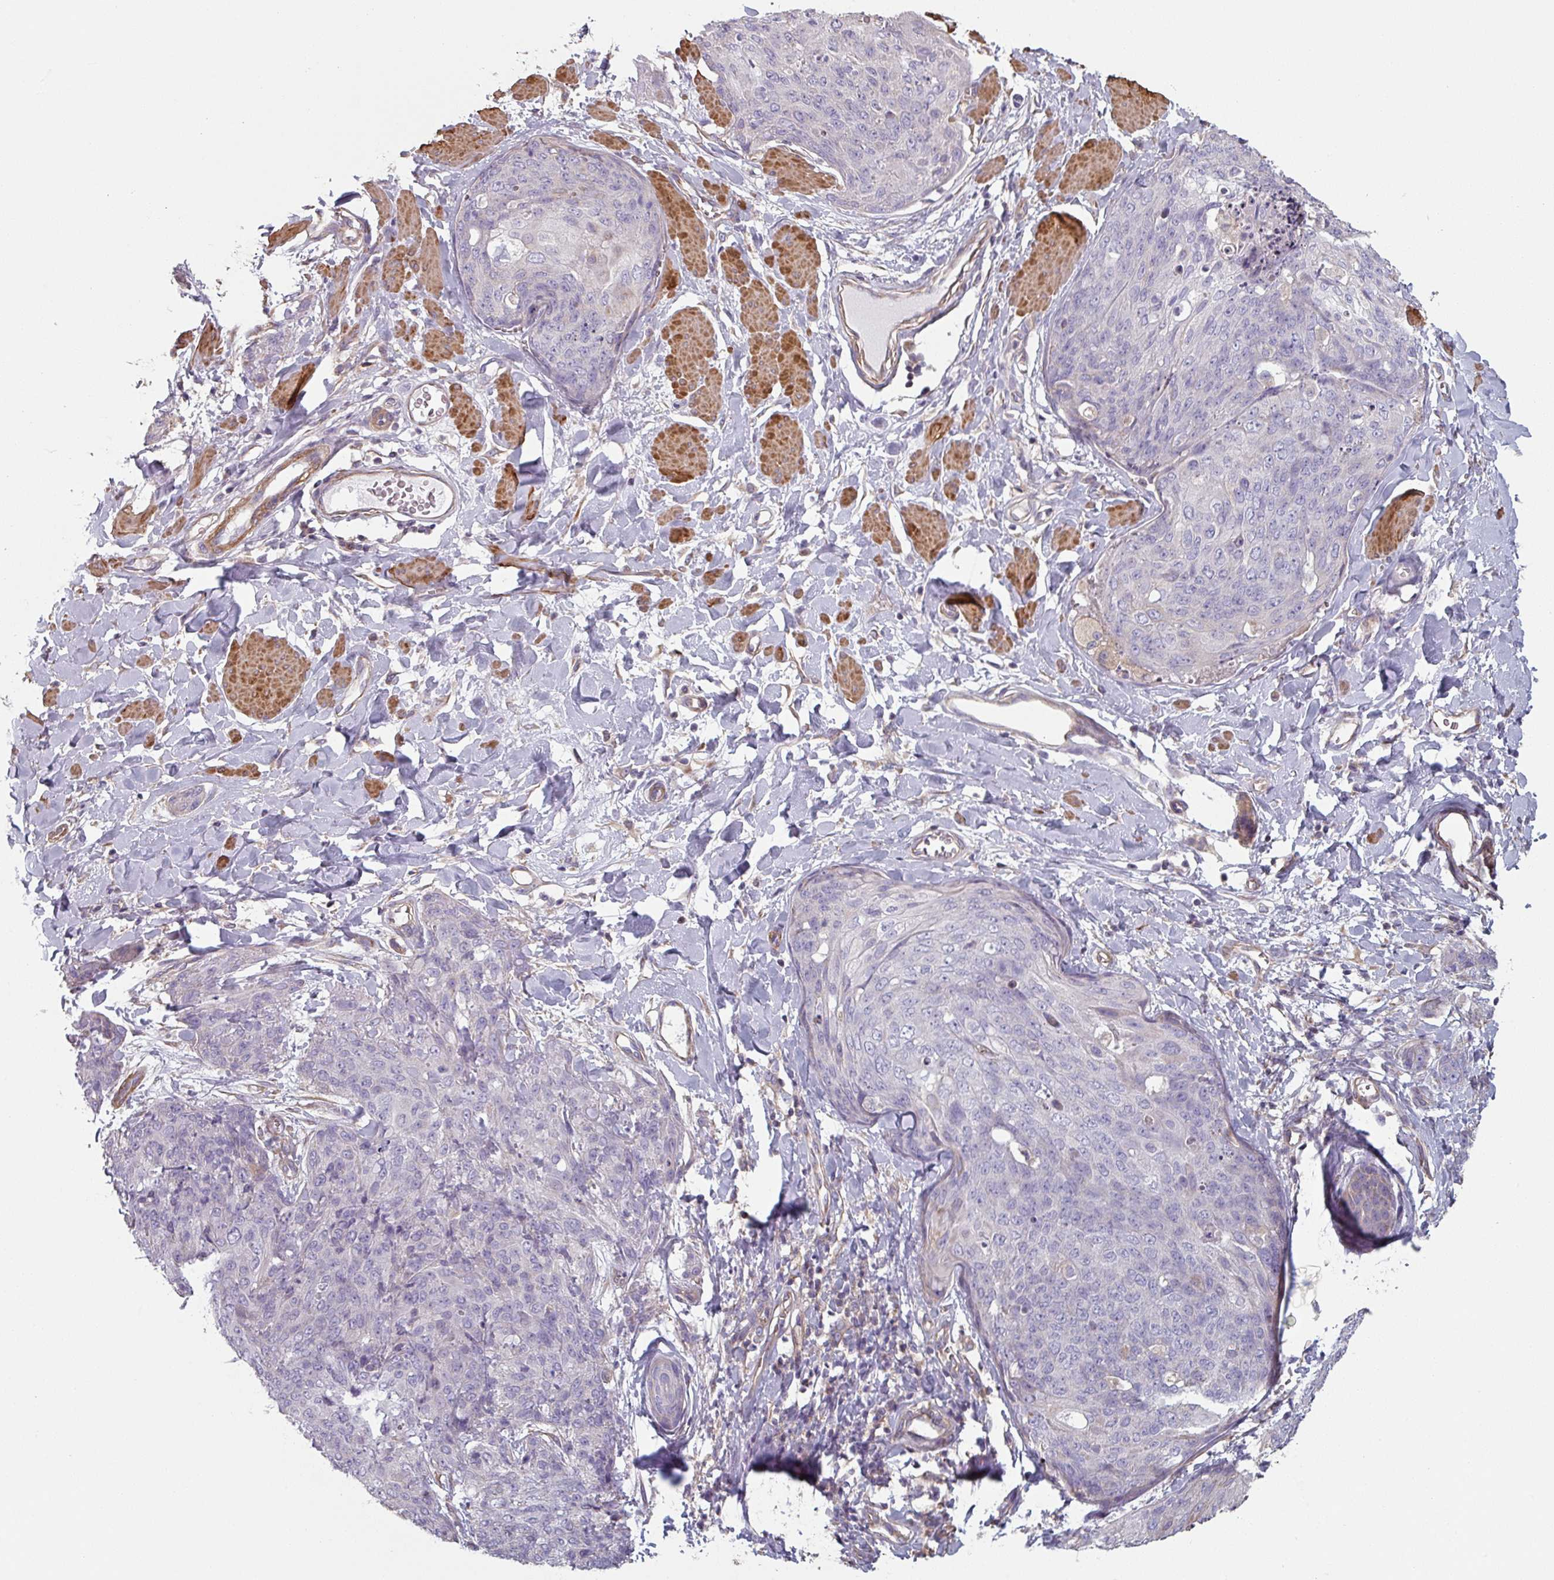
{"staining": {"intensity": "negative", "quantity": "none", "location": "none"}, "tissue": "skin cancer", "cell_type": "Tumor cells", "image_type": "cancer", "snomed": [{"axis": "morphology", "description": "Squamous cell carcinoma, NOS"}, {"axis": "topography", "description": "Skin"}, {"axis": "topography", "description": "Vulva"}], "caption": "DAB (3,3'-diaminobenzidine) immunohistochemical staining of skin squamous cell carcinoma shows no significant expression in tumor cells.", "gene": "GSTA4", "patient": {"sex": "female", "age": 85}}